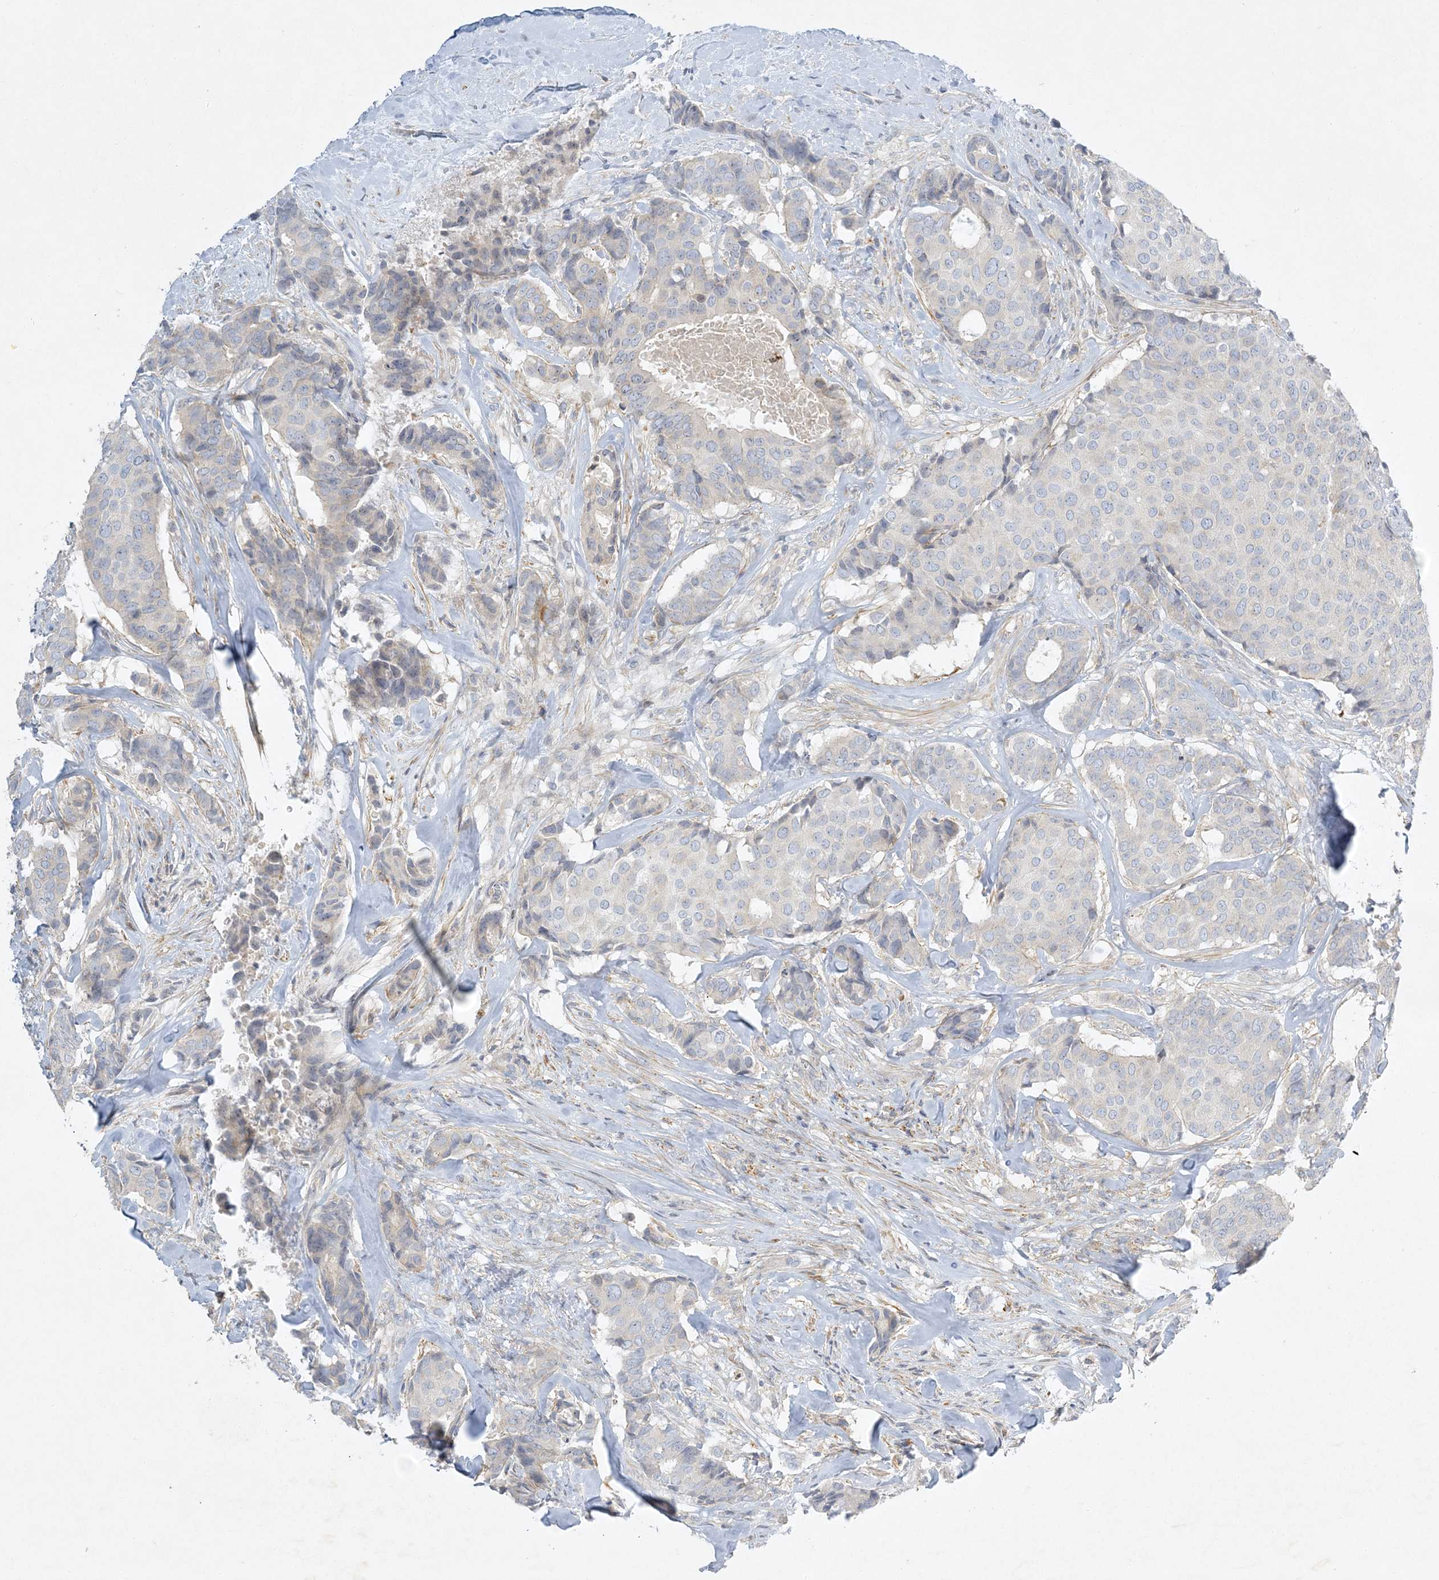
{"staining": {"intensity": "negative", "quantity": "none", "location": "none"}, "tissue": "breast cancer", "cell_type": "Tumor cells", "image_type": "cancer", "snomed": [{"axis": "morphology", "description": "Duct carcinoma"}, {"axis": "topography", "description": "Breast"}], "caption": "Immunohistochemical staining of human infiltrating ductal carcinoma (breast) shows no significant staining in tumor cells. (Stains: DAB (3,3'-diaminobenzidine) immunohistochemistry (IHC) with hematoxylin counter stain, Microscopy: brightfield microscopy at high magnification).", "gene": "LTN1", "patient": {"sex": "female", "age": 75}}